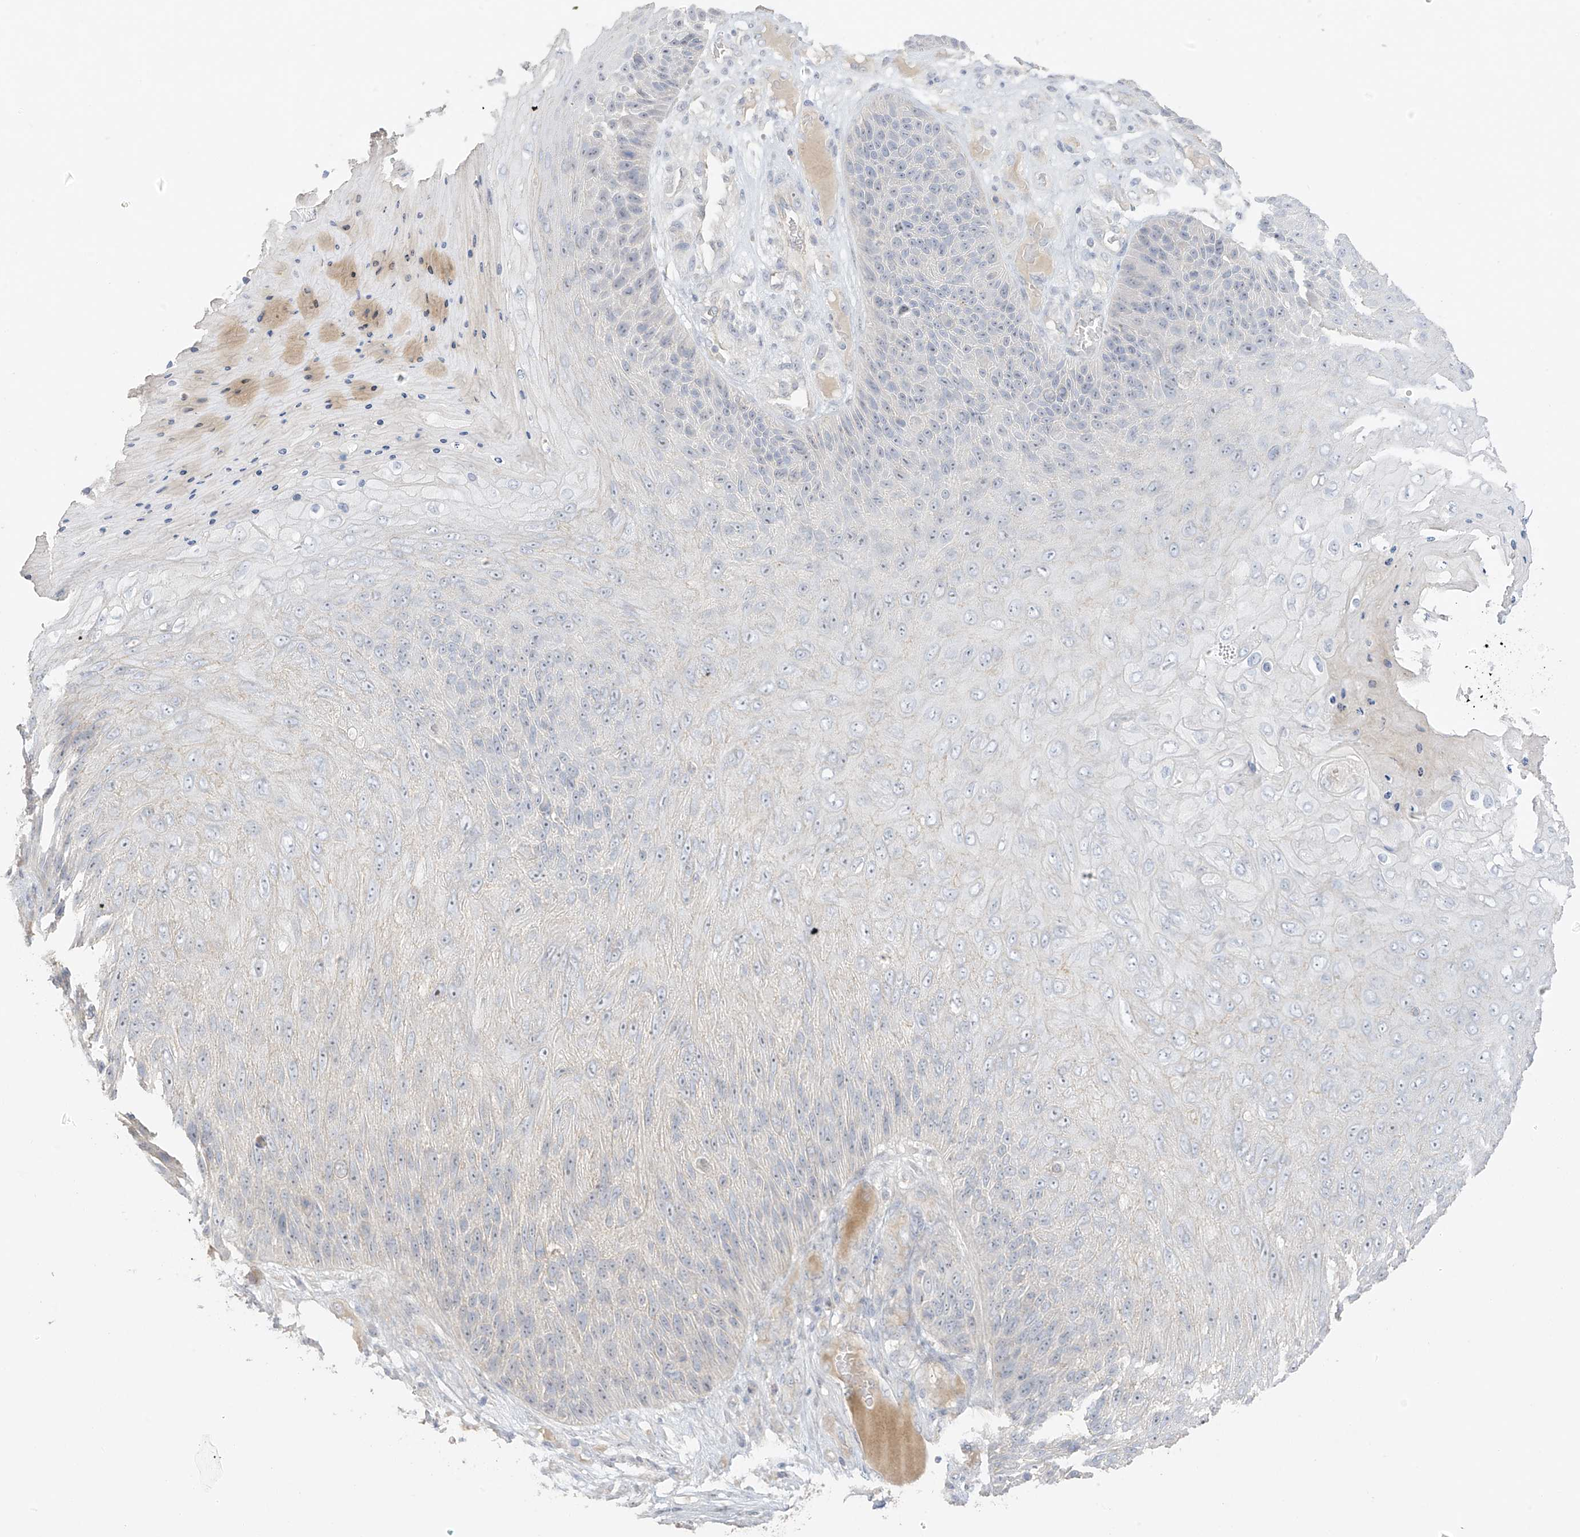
{"staining": {"intensity": "negative", "quantity": "none", "location": "none"}, "tissue": "skin cancer", "cell_type": "Tumor cells", "image_type": "cancer", "snomed": [{"axis": "morphology", "description": "Squamous cell carcinoma, NOS"}, {"axis": "topography", "description": "Skin"}], "caption": "The IHC histopathology image has no significant positivity in tumor cells of skin cancer tissue.", "gene": "ZBTB41", "patient": {"sex": "female", "age": 88}}